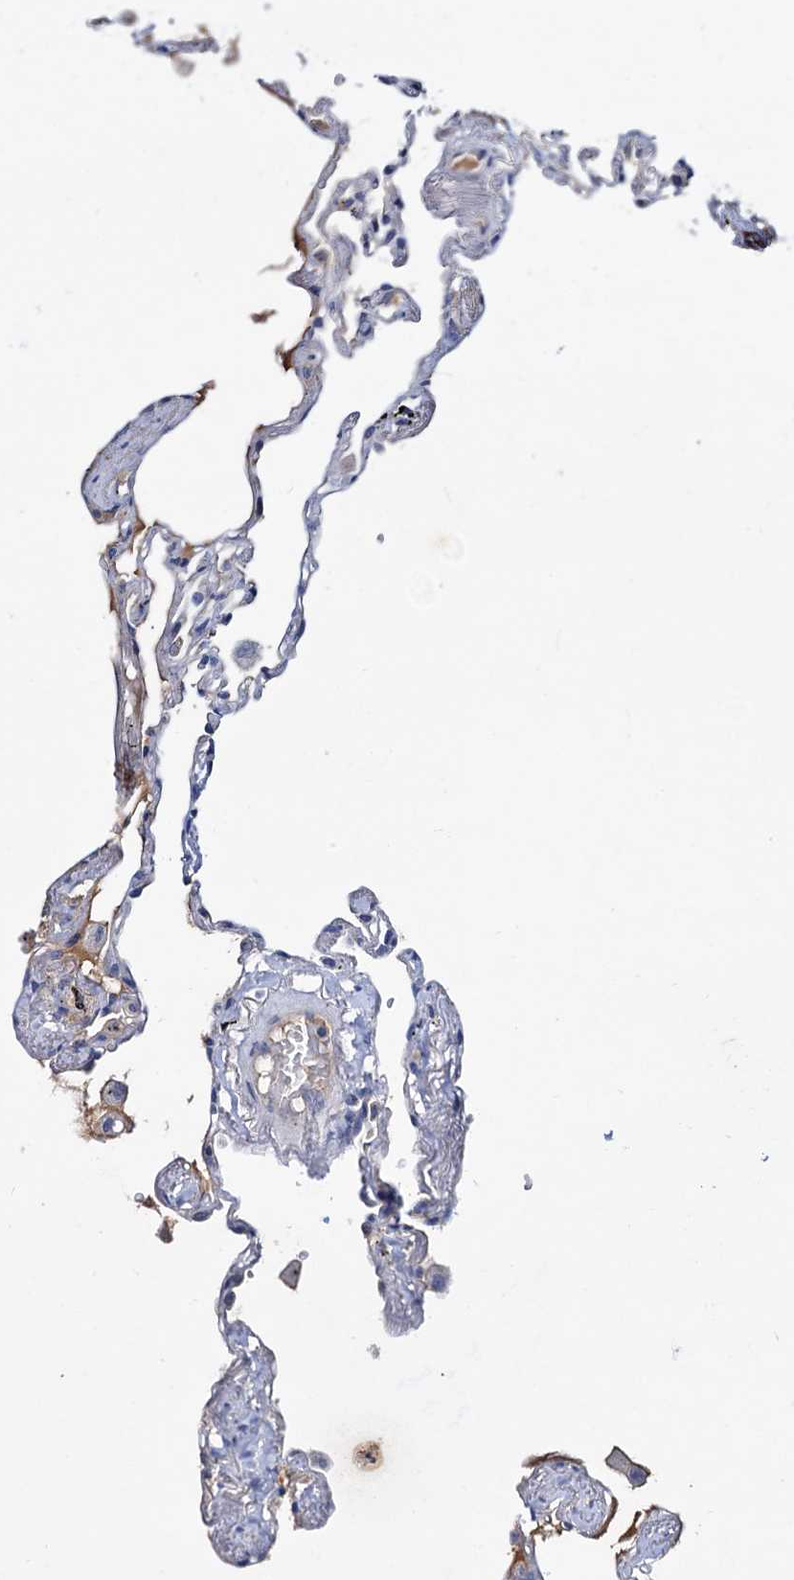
{"staining": {"intensity": "negative", "quantity": "none", "location": "none"}, "tissue": "lung", "cell_type": "Alveolar cells", "image_type": "normal", "snomed": [{"axis": "morphology", "description": "Normal tissue, NOS"}, {"axis": "topography", "description": "Lung"}], "caption": "Immunohistochemistry (IHC) photomicrograph of benign human lung stained for a protein (brown), which reveals no expression in alveolar cells.", "gene": "NPAS4", "patient": {"sex": "female", "age": 67}}